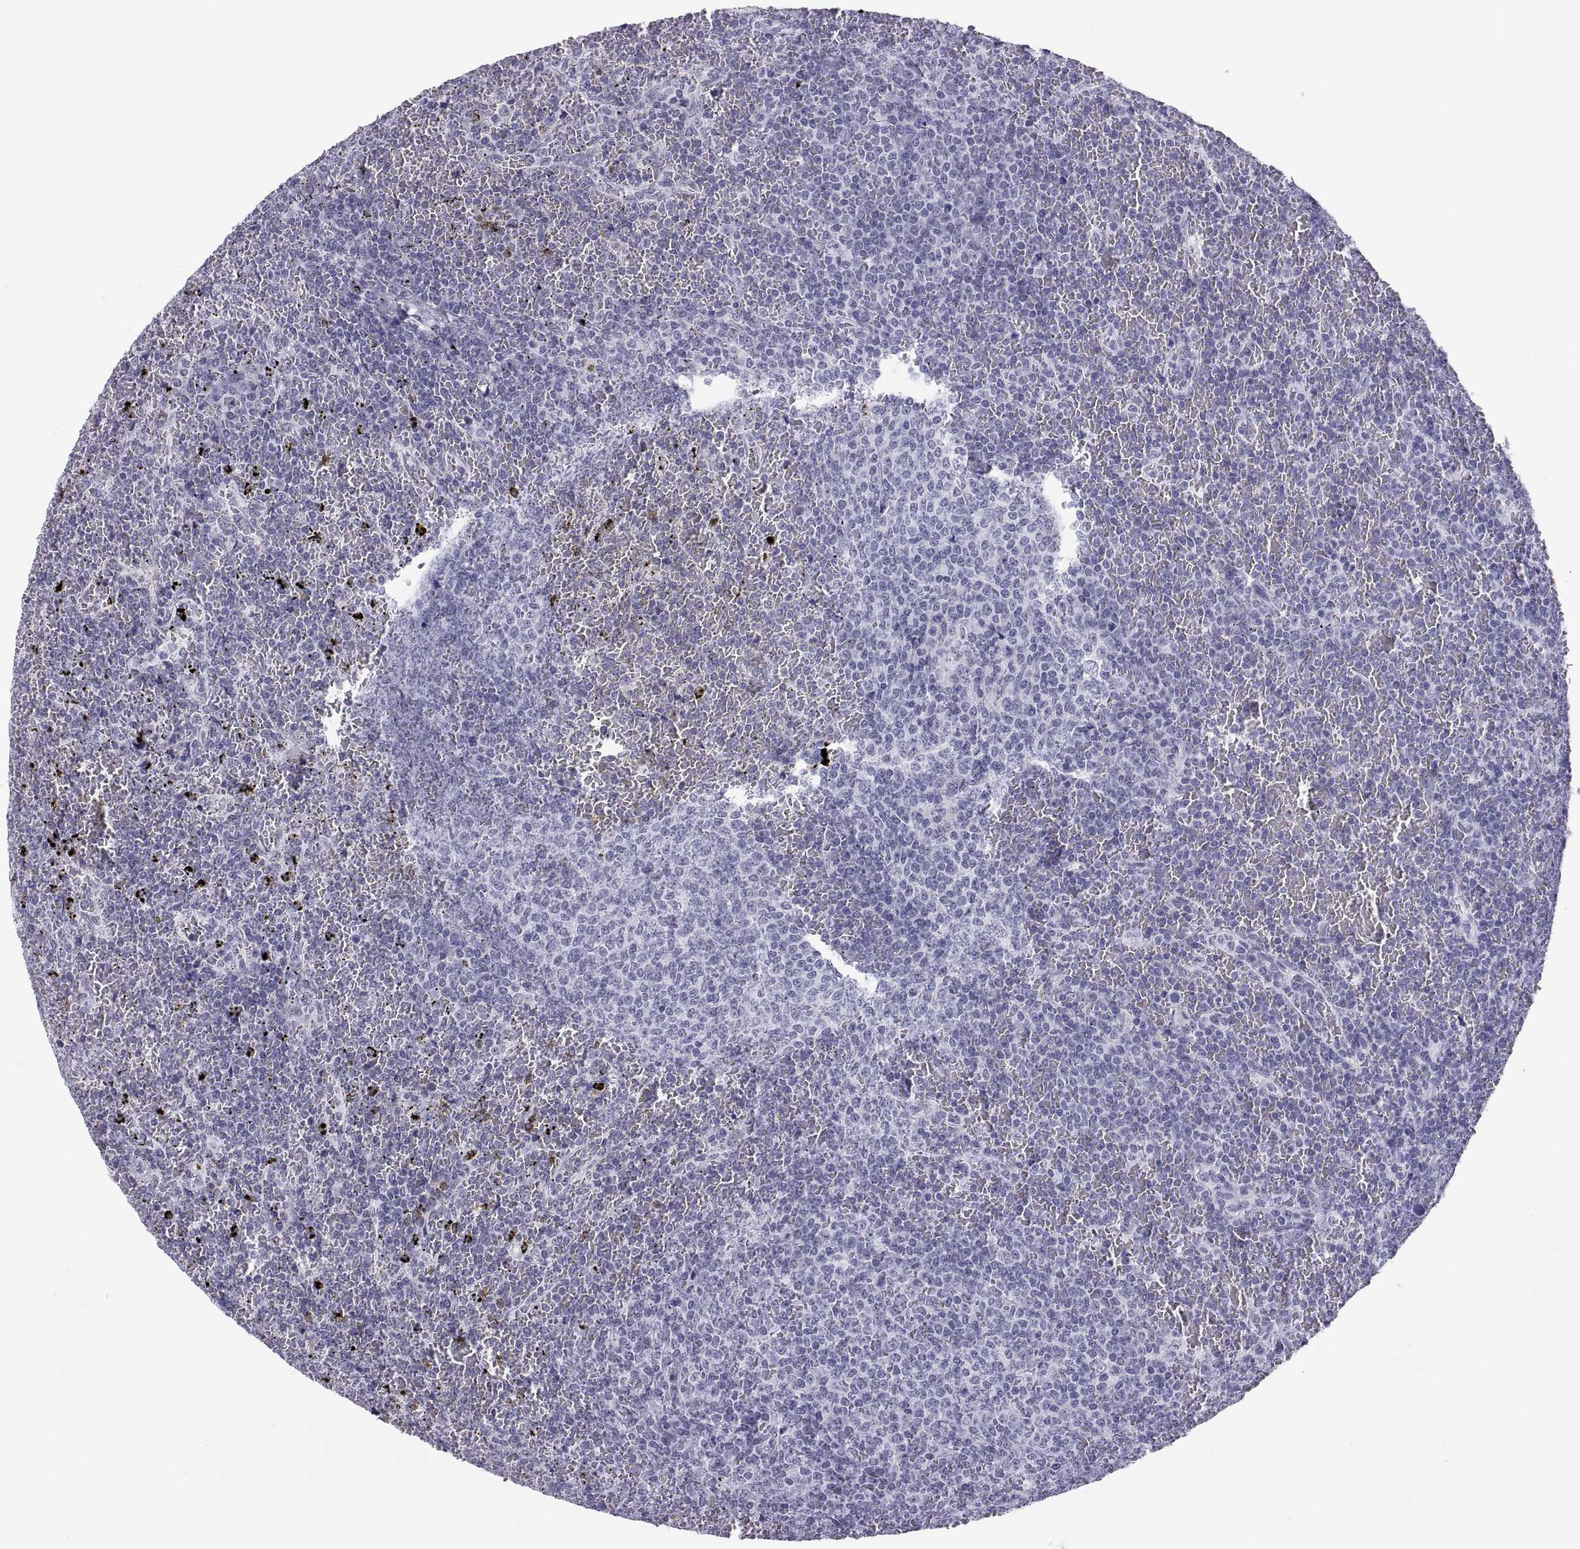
{"staining": {"intensity": "negative", "quantity": "none", "location": "none"}, "tissue": "lymphoma", "cell_type": "Tumor cells", "image_type": "cancer", "snomed": [{"axis": "morphology", "description": "Malignant lymphoma, non-Hodgkin's type, Low grade"}, {"axis": "topography", "description": "Spleen"}], "caption": "Immunohistochemical staining of low-grade malignant lymphoma, non-Hodgkin's type demonstrates no significant staining in tumor cells.", "gene": "NEUROD6", "patient": {"sex": "female", "age": 77}}